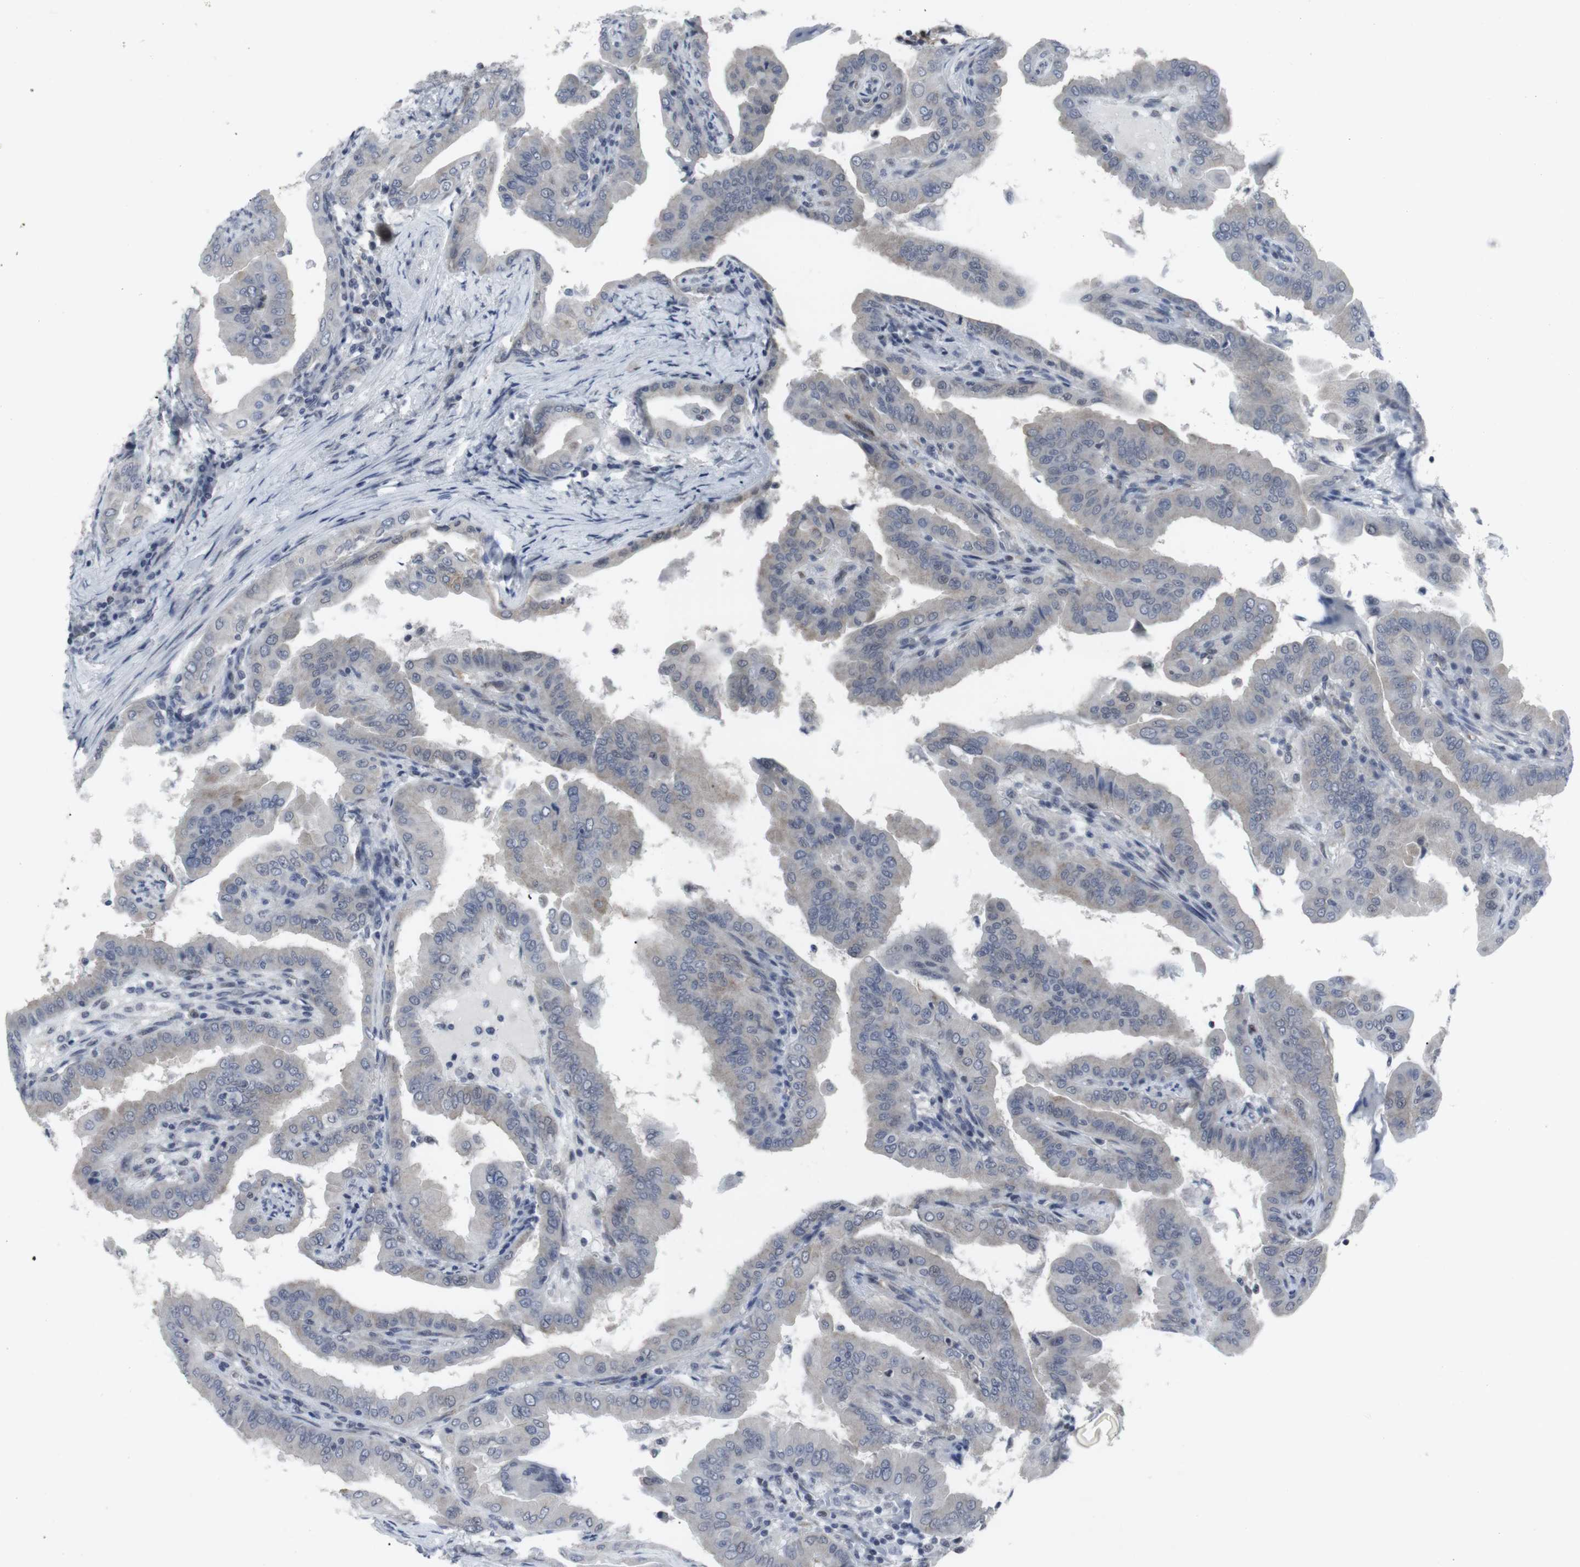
{"staining": {"intensity": "negative", "quantity": "none", "location": "none"}, "tissue": "thyroid cancer", "cell_type": "Tumor cells", "image_type": "cancer", "snomed": [{"axis": "morphology", "description": "Papillary adenocarcinoma, NOS"}, {"axis": "topography", "description": "Thyroid gland"}], "caption": "Thyroid cancer stained for a protein using immunohistochemistry reveals no staining tumor cells.", "gene": "GEMIN2", "patient": {"sex": "male", "age": 33}}